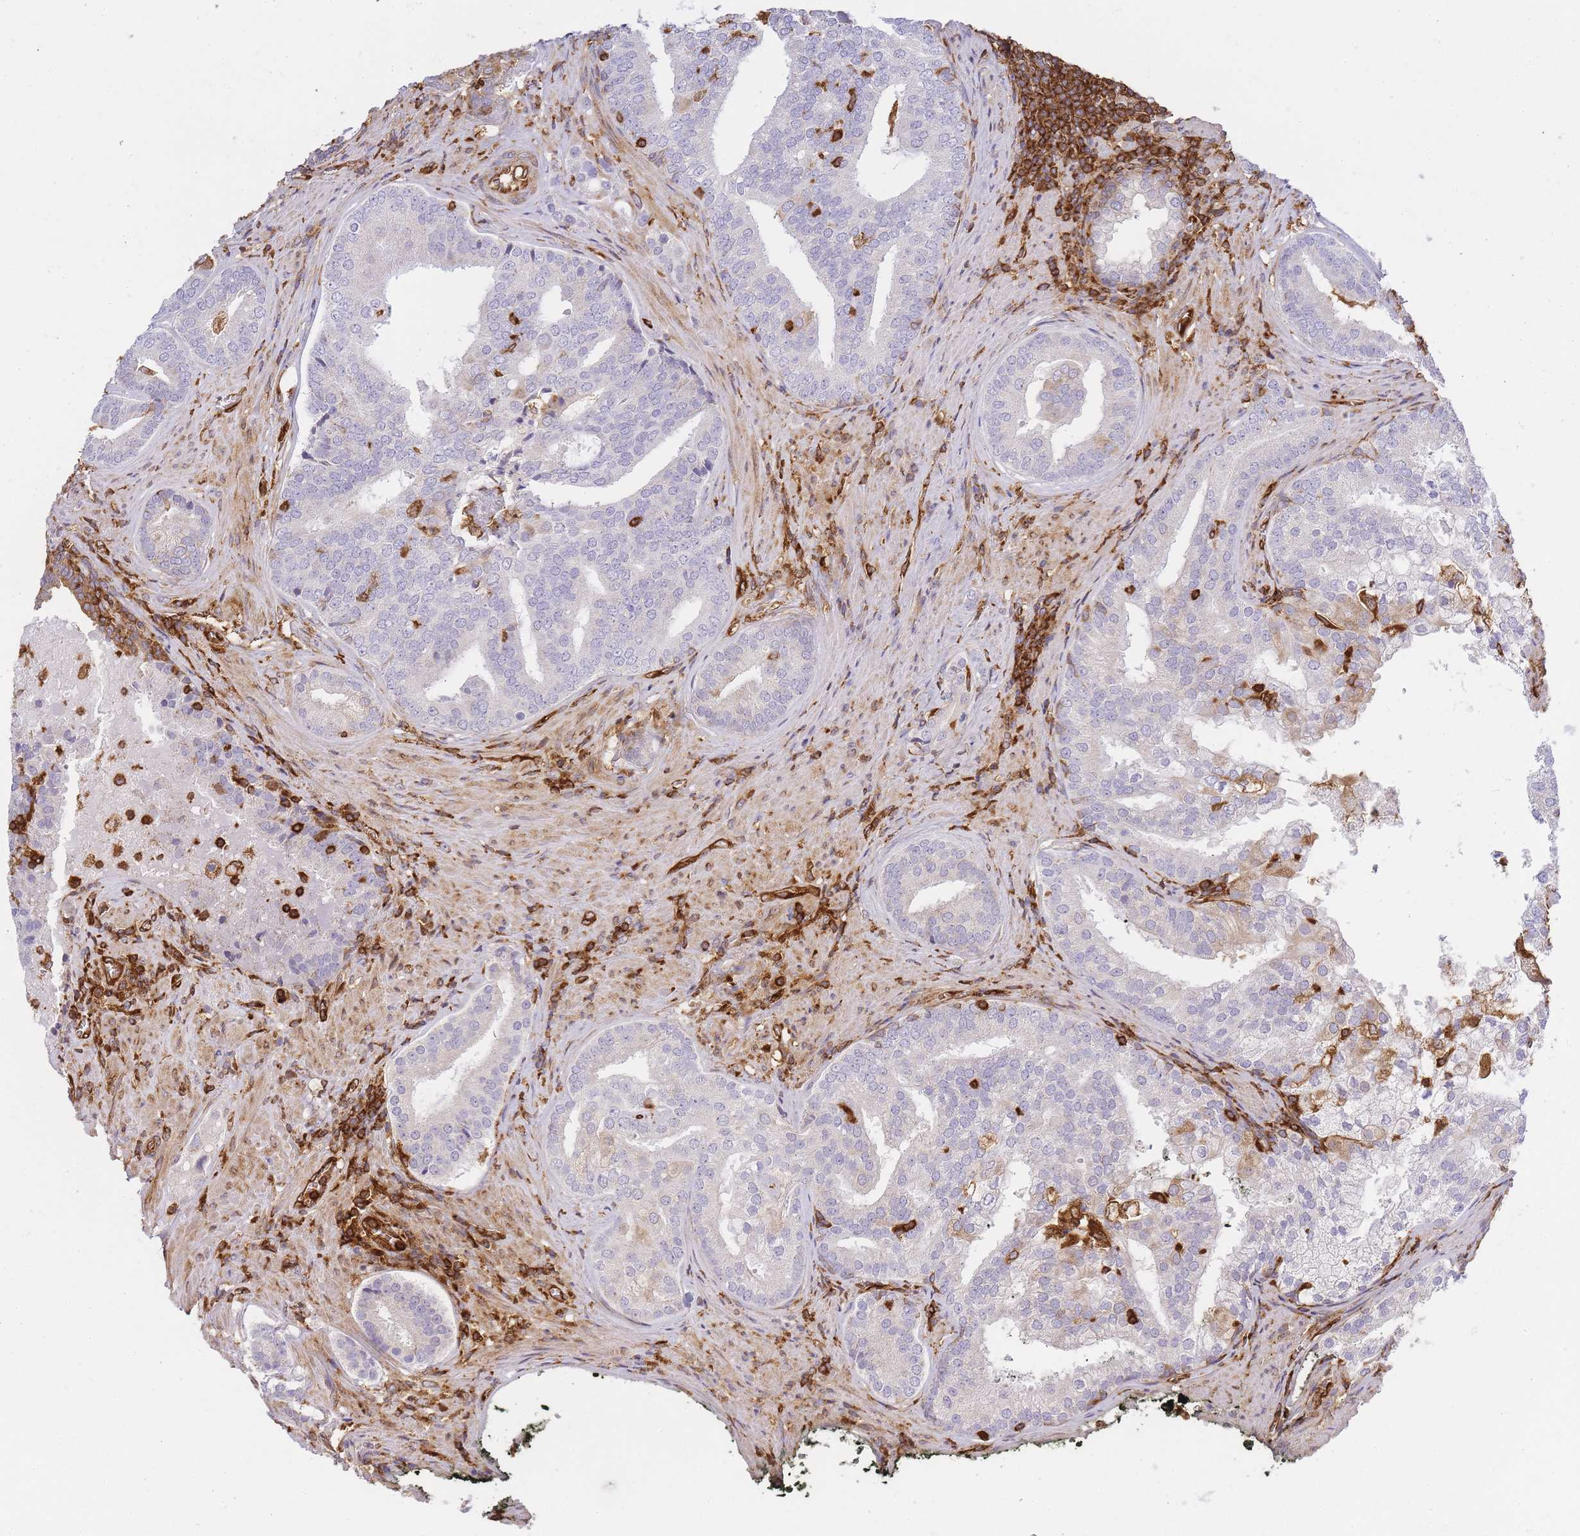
{"staining": {"intensity": "weak", "quantity": "<25%", "location": "cytoplasmic/membranous"}, "tissue": "prostate cancer", "cell_type": "Tumor cells", "image_type": "cancer", "snomed": [{"axis": "morphology", "description": "Adenocarcinoma, High grade"}, {"axis": "topography", "description": "Prostate"}], "caption": "IHC histopathology image of human prostate cancer (adenocarcinoma (high-grade)) stained for a protein (brown), which reveals no expression in tumor cells.", "gene": "MSN", "patient": {"sex": "male", "age": 55}}